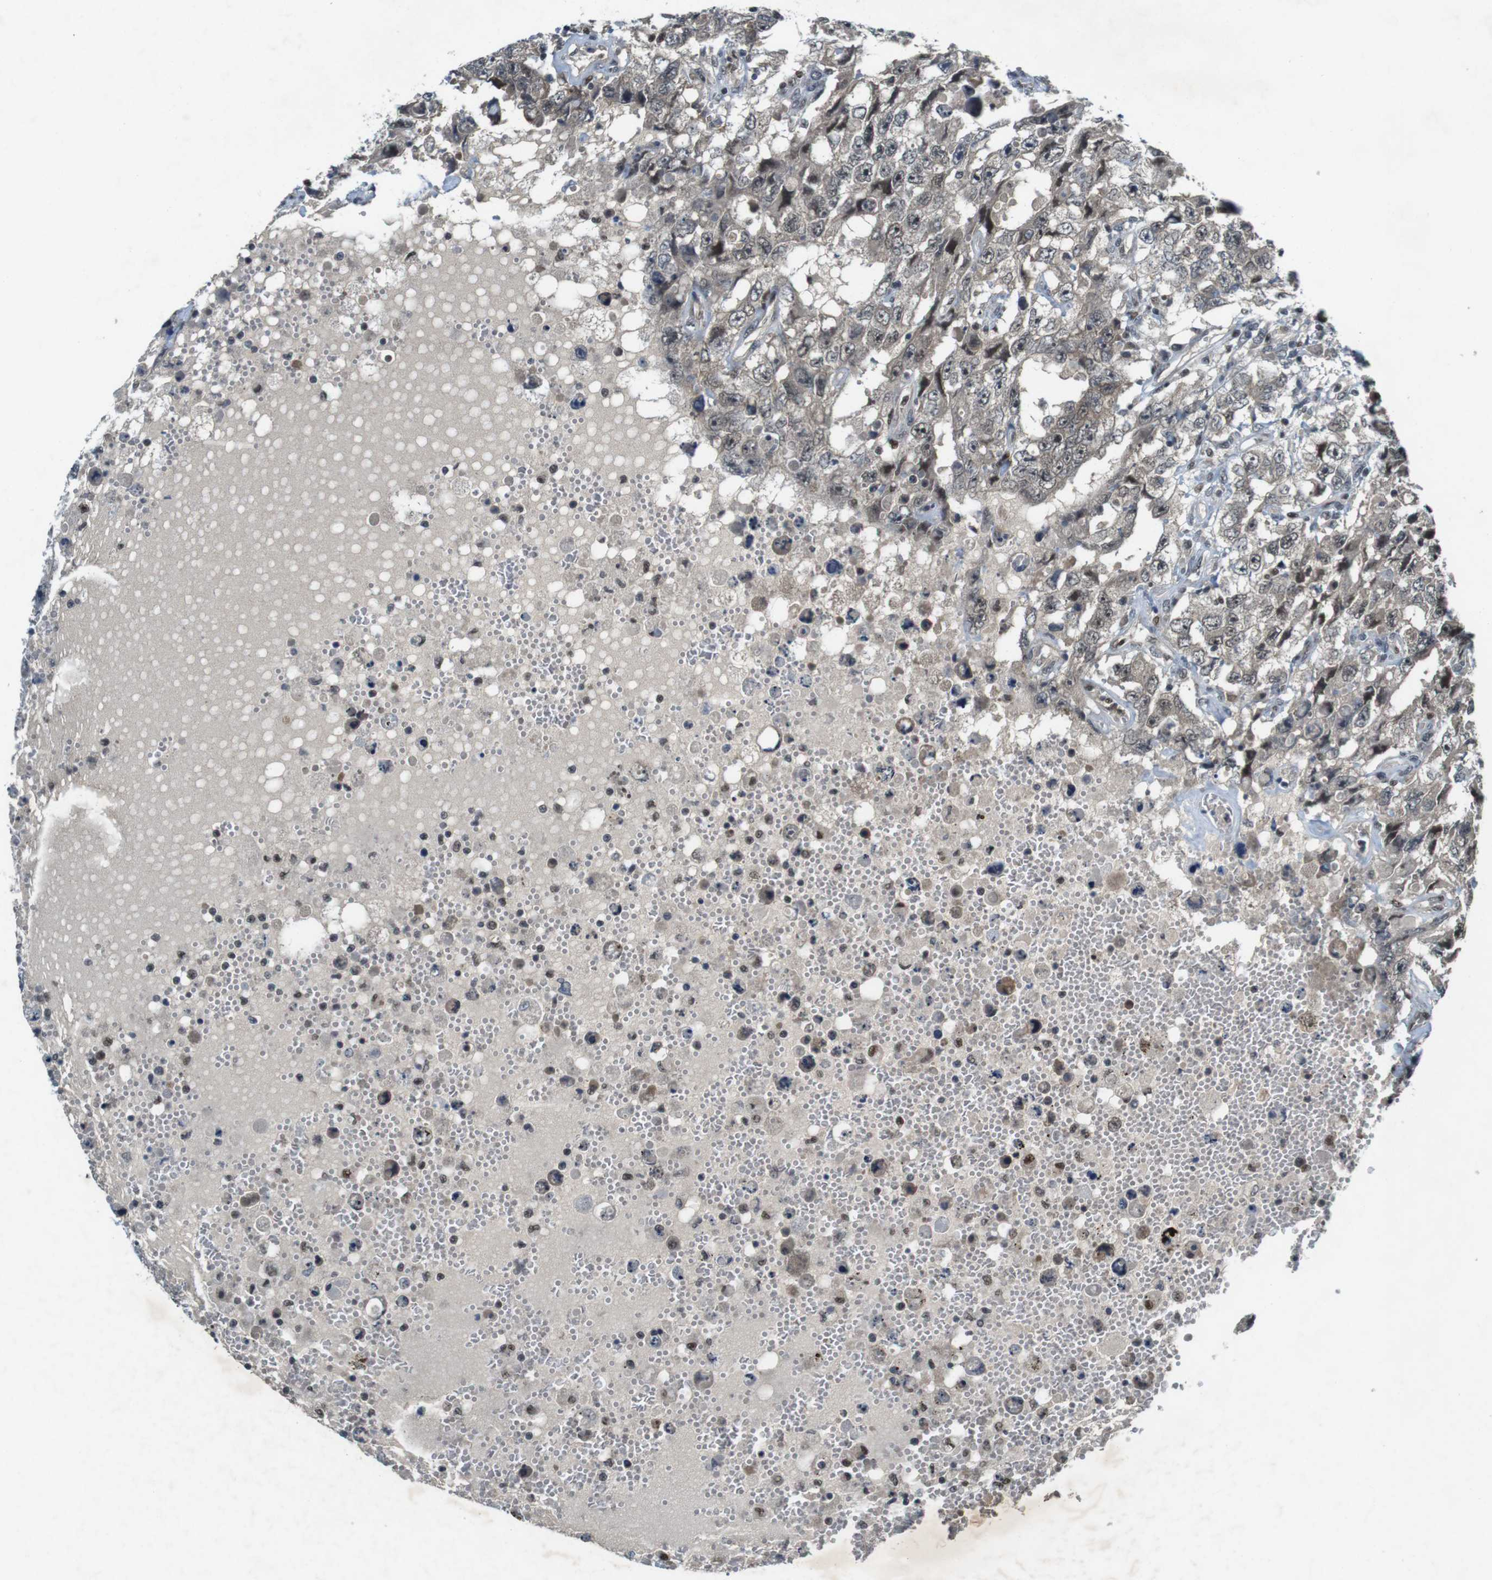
{"staining": {"intensity": "moderate", "quantity": ">75%", "location": "cytoplasmic/membranous,nuclear"}, "tissue": "testis cancer", "cell_type": "Tumor cells", "image_type": "cancer", "snomed": [{"axis": "morphology", "description": "Carcinoma, Embryonal, NOS"}, {"axis": "topography", "description": "Testis"}], "caption": "Immunohistochemistry of testis embryonal carcinoma shows medium levels of moderate cytoplasmic/membranous and nuclear positivity in approximately >75% of tumor cells. (IHC, brightfield microscopy, high magnification).", "gene": "MAPKAPK5", "patient": {"sex": "male", "age": 26}}